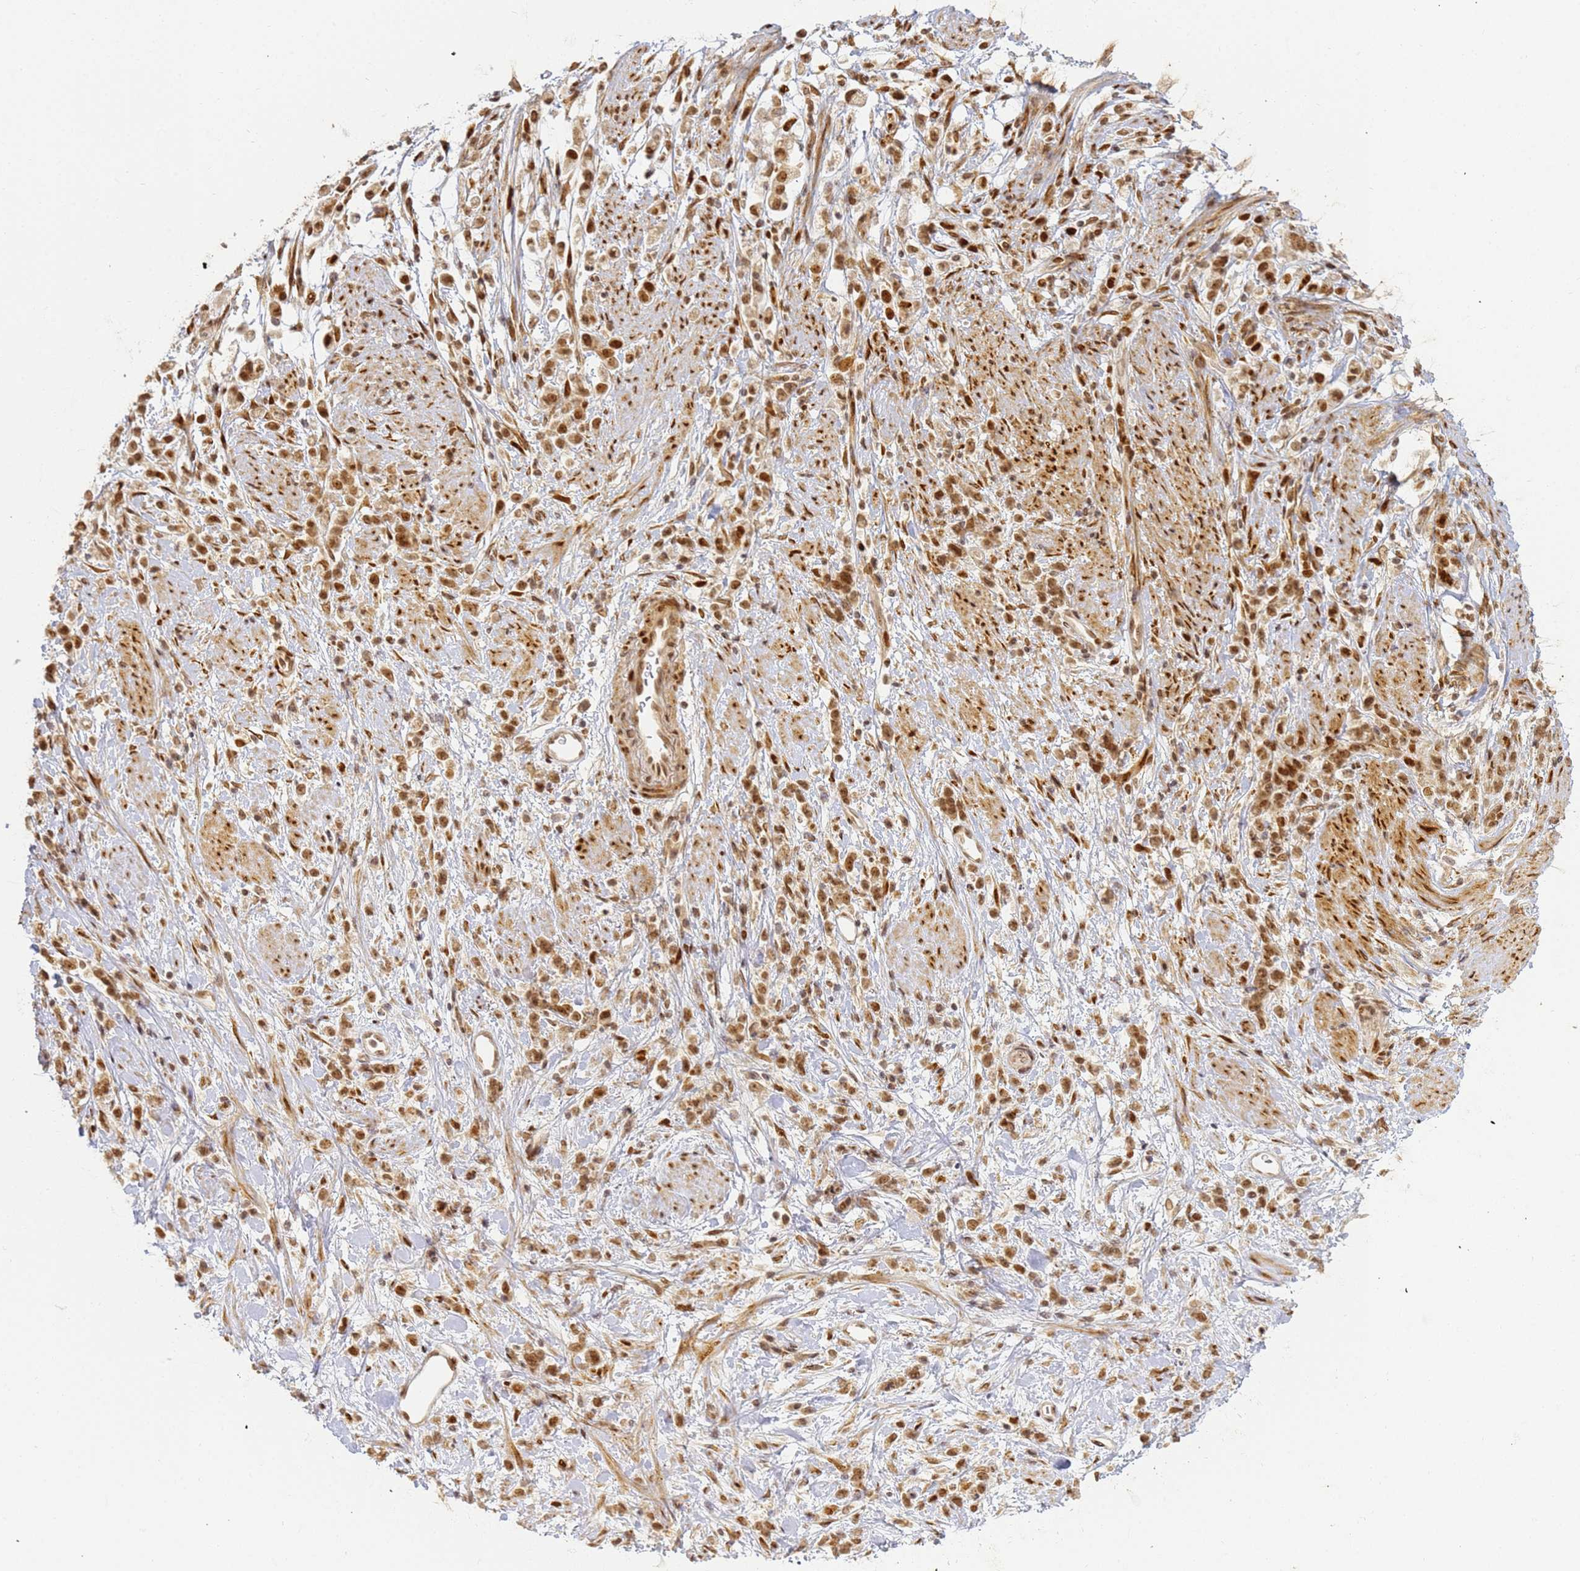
{"staining": {"intensity": "moderate", "quantity": ">75%", "location": "nuclear"}, "tissue": "stomach cancer", "cell_type": "Tumor cells", "image_type": "cancer", "snomed": [{"axis": "morphology", "description": "Adenocarcinoma, NOS"}, {"axis": "topography", "description": "Stomach"}], "caption": "Immunohistochemistry (IHC) photomicrograph of stomach cancer stained for a protein (brown), which demonstrates medium levels of moderate nuclear staining in about >75% of tumor cells.", "gene": "ABCA2", "patient": {"sex": "female", "age": 60}}